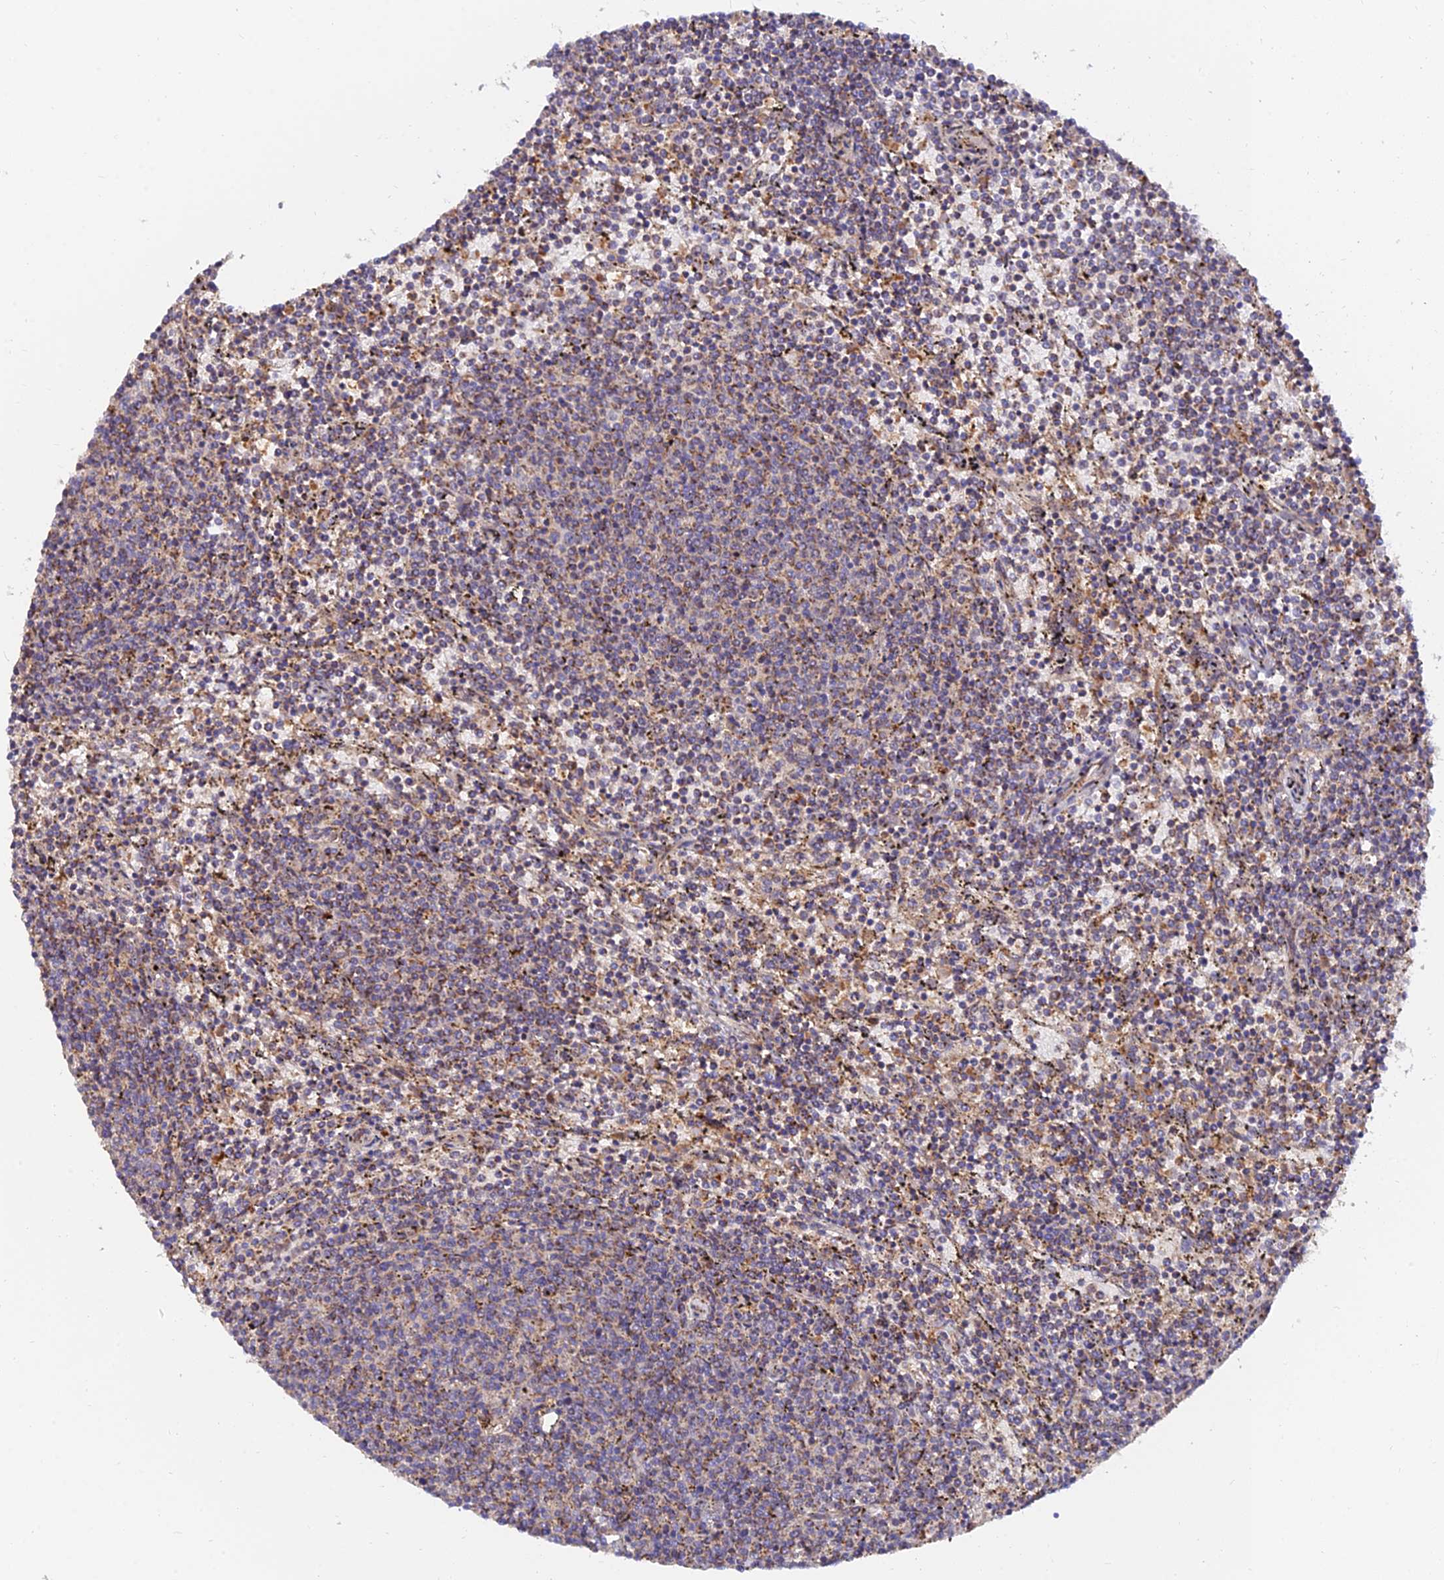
{"staining": {"intensity": "weak", "quantity": "25%-75%", "location": "cytoplasmic/membranous"}, "tissue": "lymphoma", "cell_type": "Tumor cells", "image_type": "cancer", "snomed": [{"axis": "morphology", "description": "Malignant lymphoma, non-Hodgkin's type, Low grade"}, {"axis": "topography", "description": "Spleen"}], "caption": "Human low-grade malignant lymphoma, non-Hodgkin's type stained with a brown dye exhibits weak cytoplasmic/membranous positive expression in about 25%-75% of tumor cells.", "gene": "PODNL1", "patient": {"sex": "female", "age": 50}}